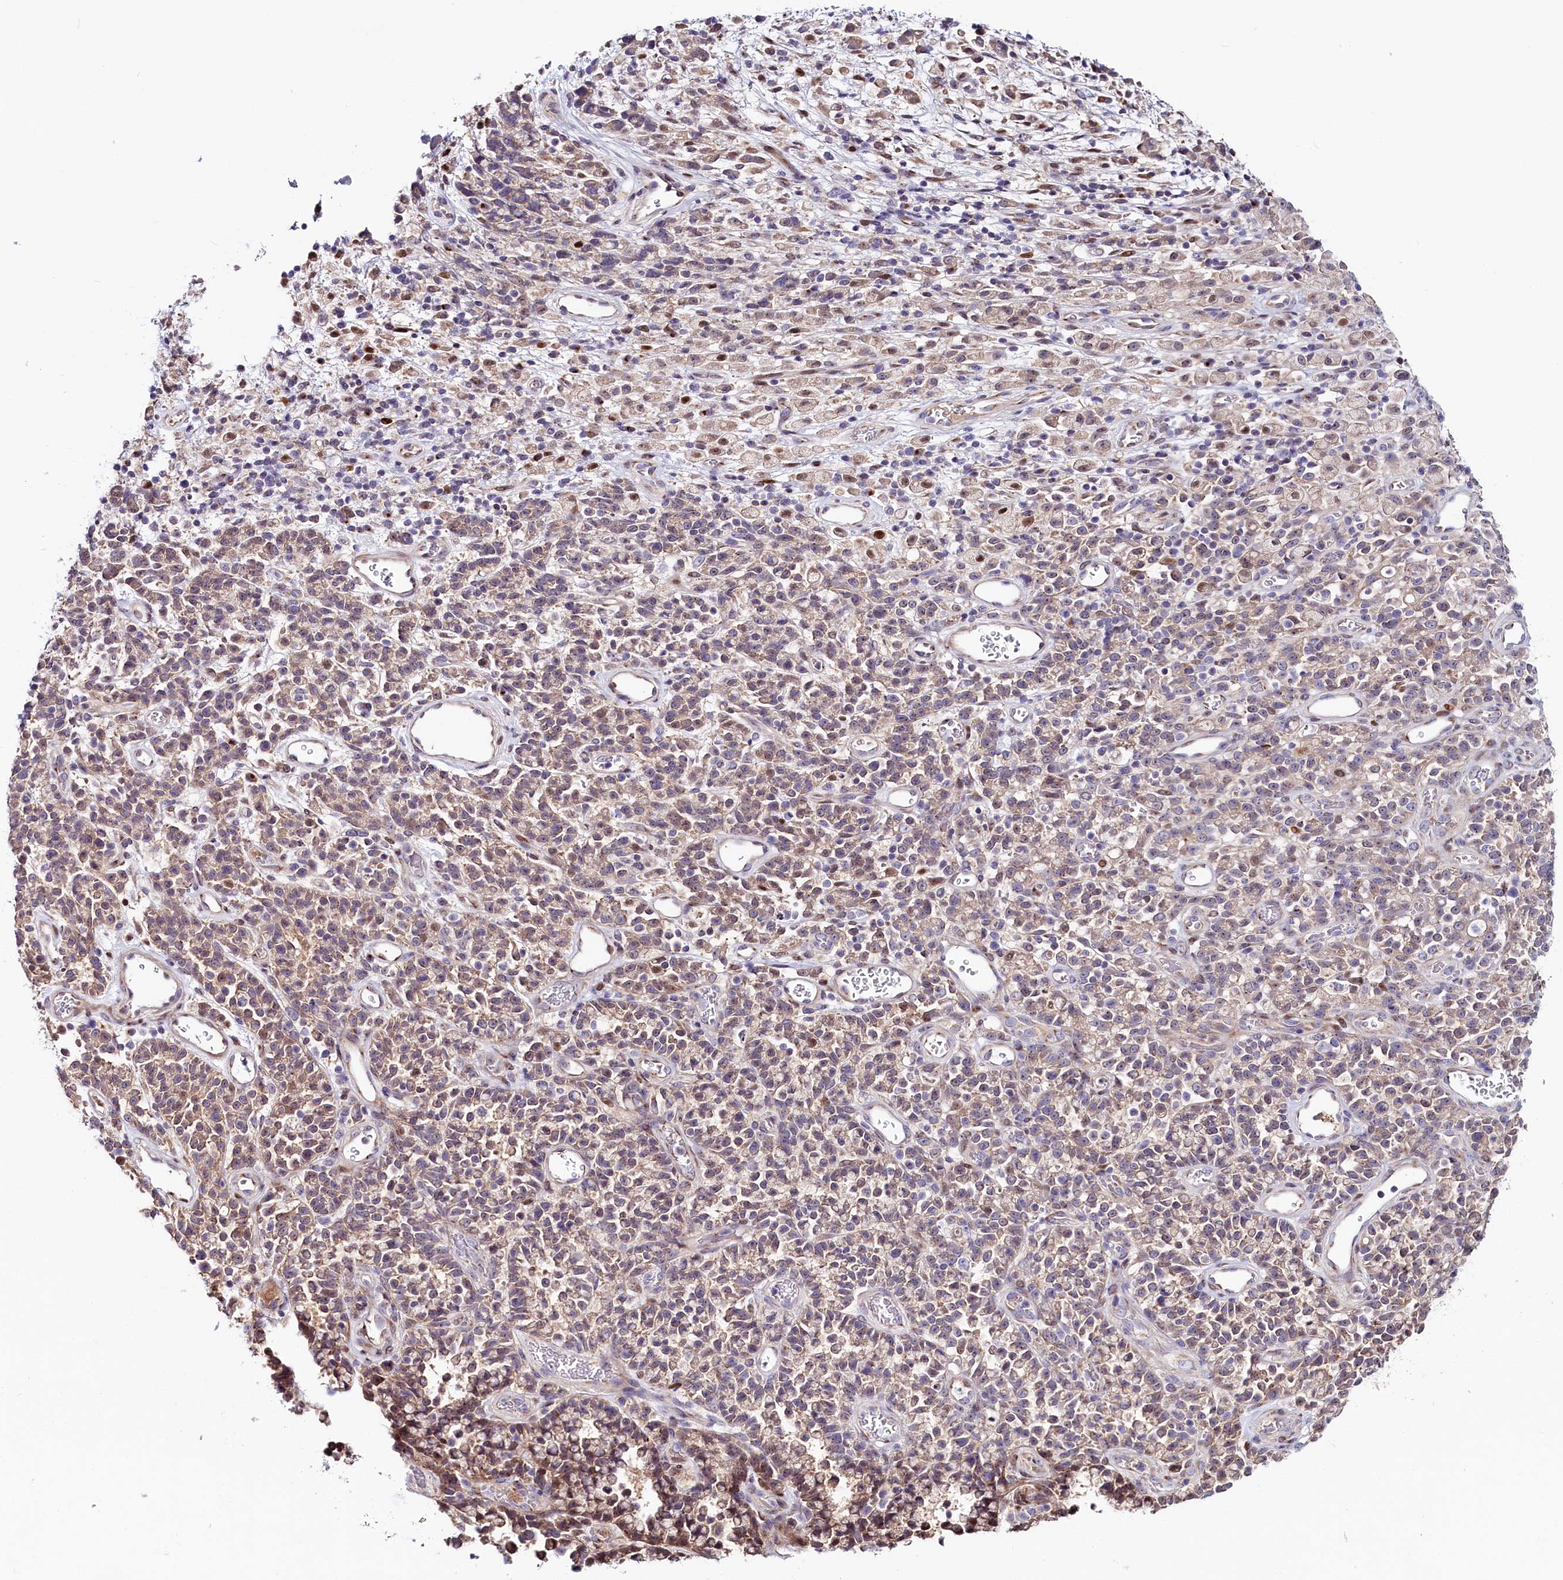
{"staining": {"intensity": "weak", "quantity": "25%-75%", "location": "cytoplasmic/membranous,nuclear"}, "tissue": "stomach cancer", "cell_type": "Tumor cells", "image_type": "cancer", "snomed": [{"axis": "morphology", "description": "Adenocarcinoma, NOS"}, {"axis": "topography", "description": "Stomach"}], "caption": "Immunohistochemistry of stomach cancer (adenocarcinoma) displays low levels of weak cytoplasmic/membranous and nuclear expression in approximately 25%-75% of tumor cells. The staining was performed using DAB to visualize the protein expression in brown, while the nuclei were stained in blue with hematoxylin (Magnification: 20x).", "gene": "CHST12", "patient": {"sex": "female", "age": 60}}